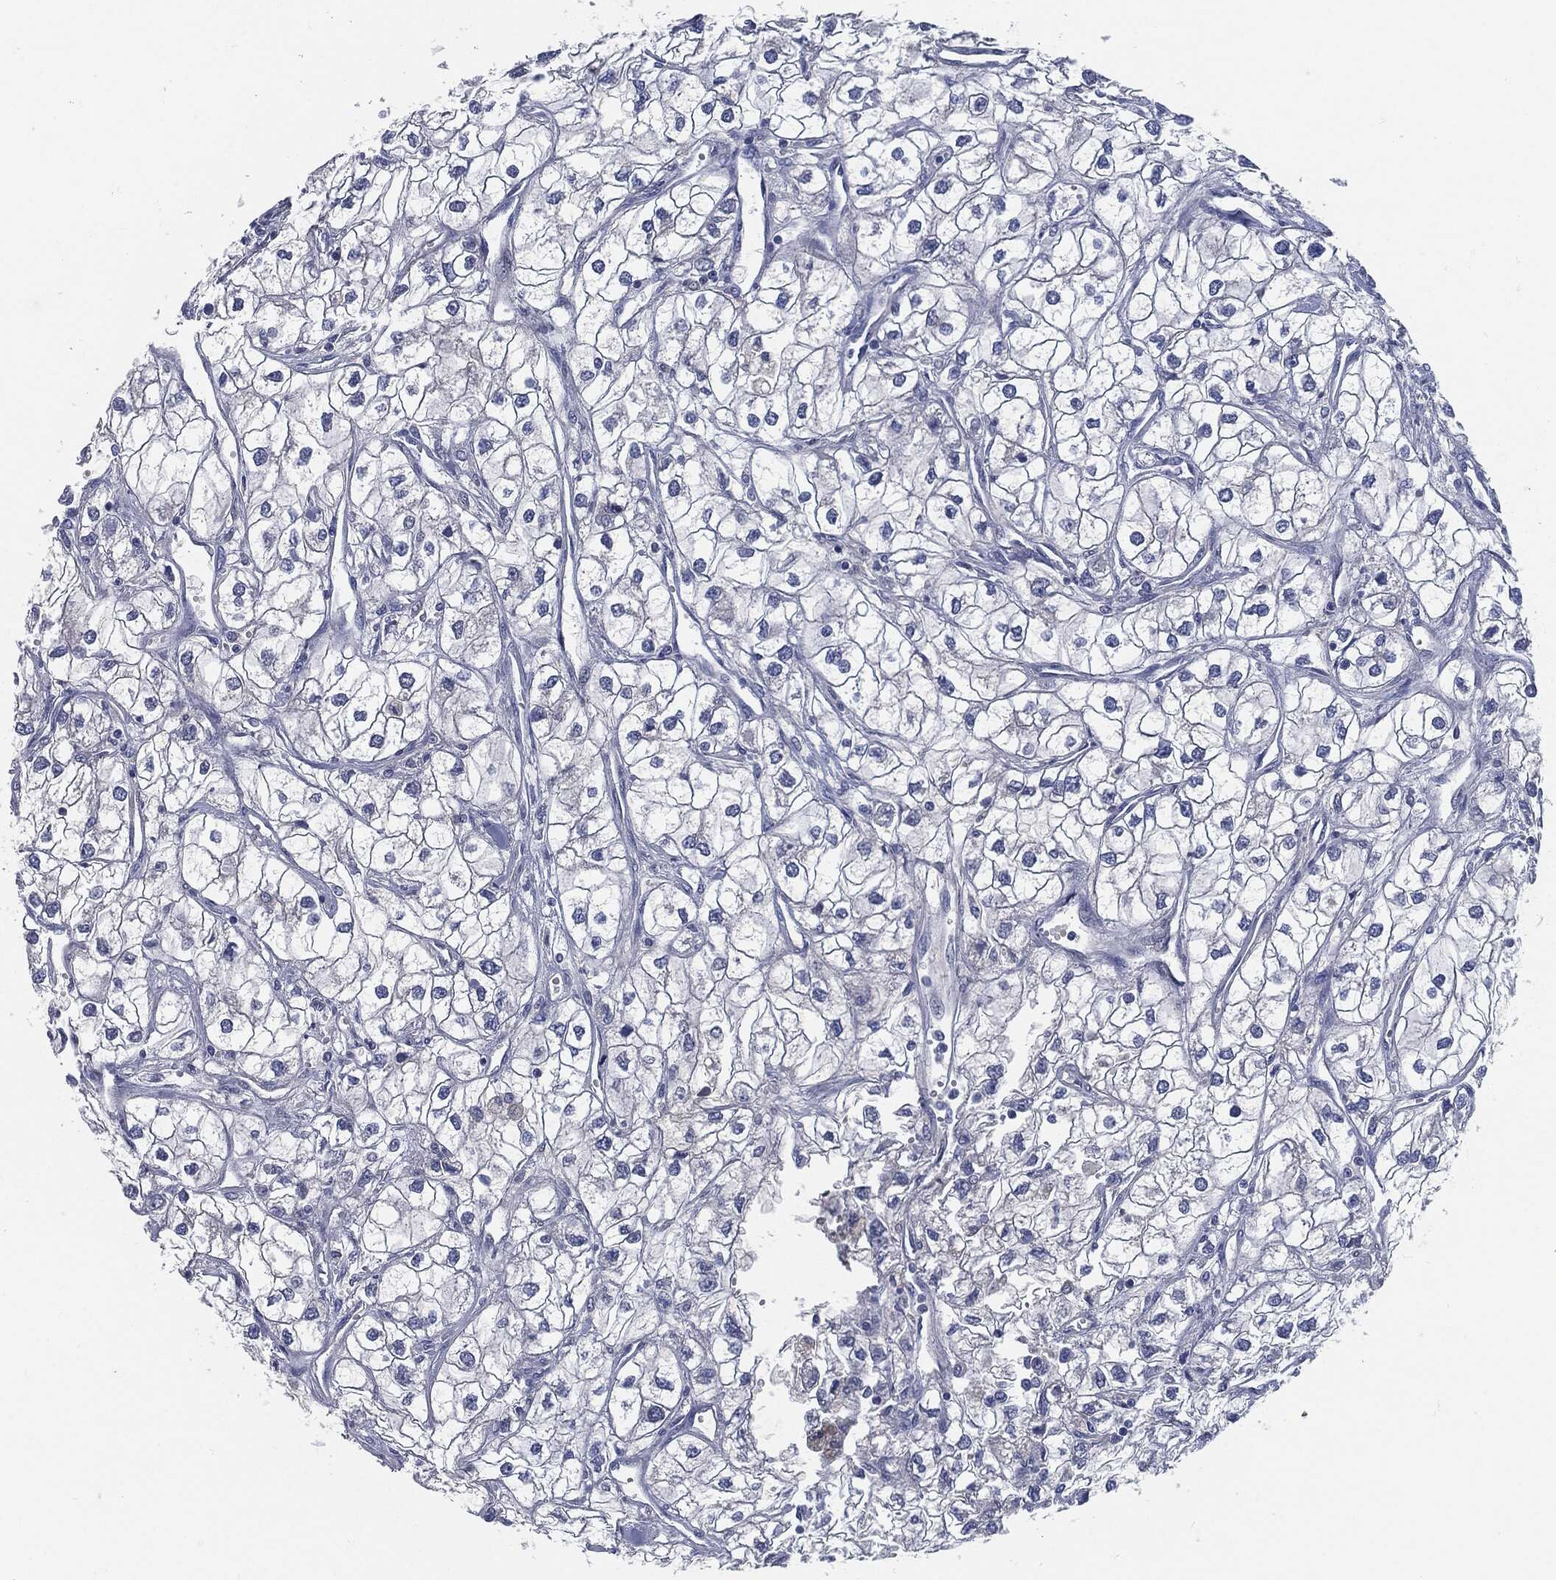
{"staining": {"intensity": "negative", "quantity": "none", "location": "none"}, "tissue": "renal cancer", "cell_type": "Tumor cells", "image_type": "cancer", "snomed": [{"axis": "morphology", "description": "Adenocarcinoma, NOS"}, {"axis": "topography", "description": "Kidney"}], "caption": "Tumor cells are negative for protein expression in human renal cancer.", "gene": "MST1", "patient": {"sex": "male", "age": 59}}